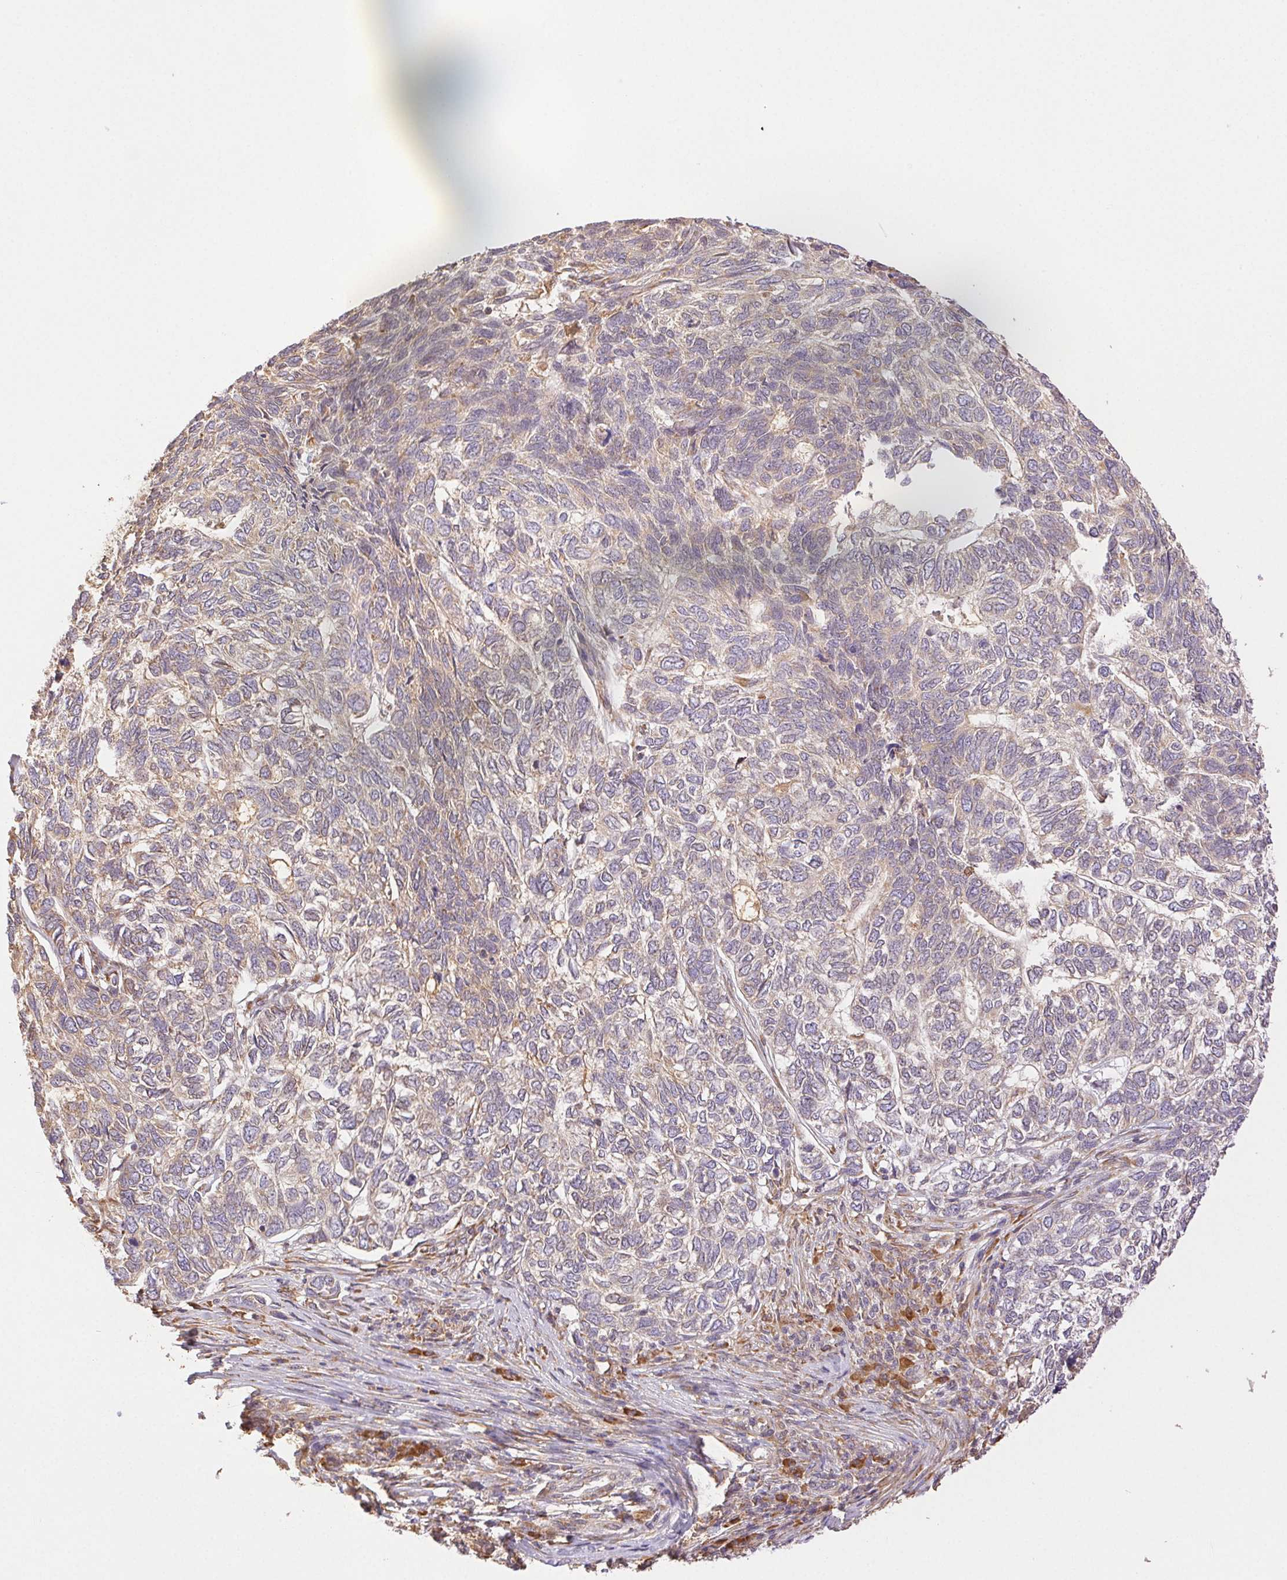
{"staining": {"intensity": "weak", "quantity": "25%-75%", "location": "cytoplasmic/membranous"}, "tissue": "skin cancer", "cell_type": "Tumor cells", "image_type": "cancer", "snomed": [{"axis": "morphology", "description": "Basal cell carcinoma"}, {"axis": "topography", "description": "Skin"}], "caption": "Skin cancer stained for a protein shows weak cytoplasmic/membranous positivity in tumor cells.", "gene": "ENTREP1", "patient": {"sex": "female", "age": 65}}